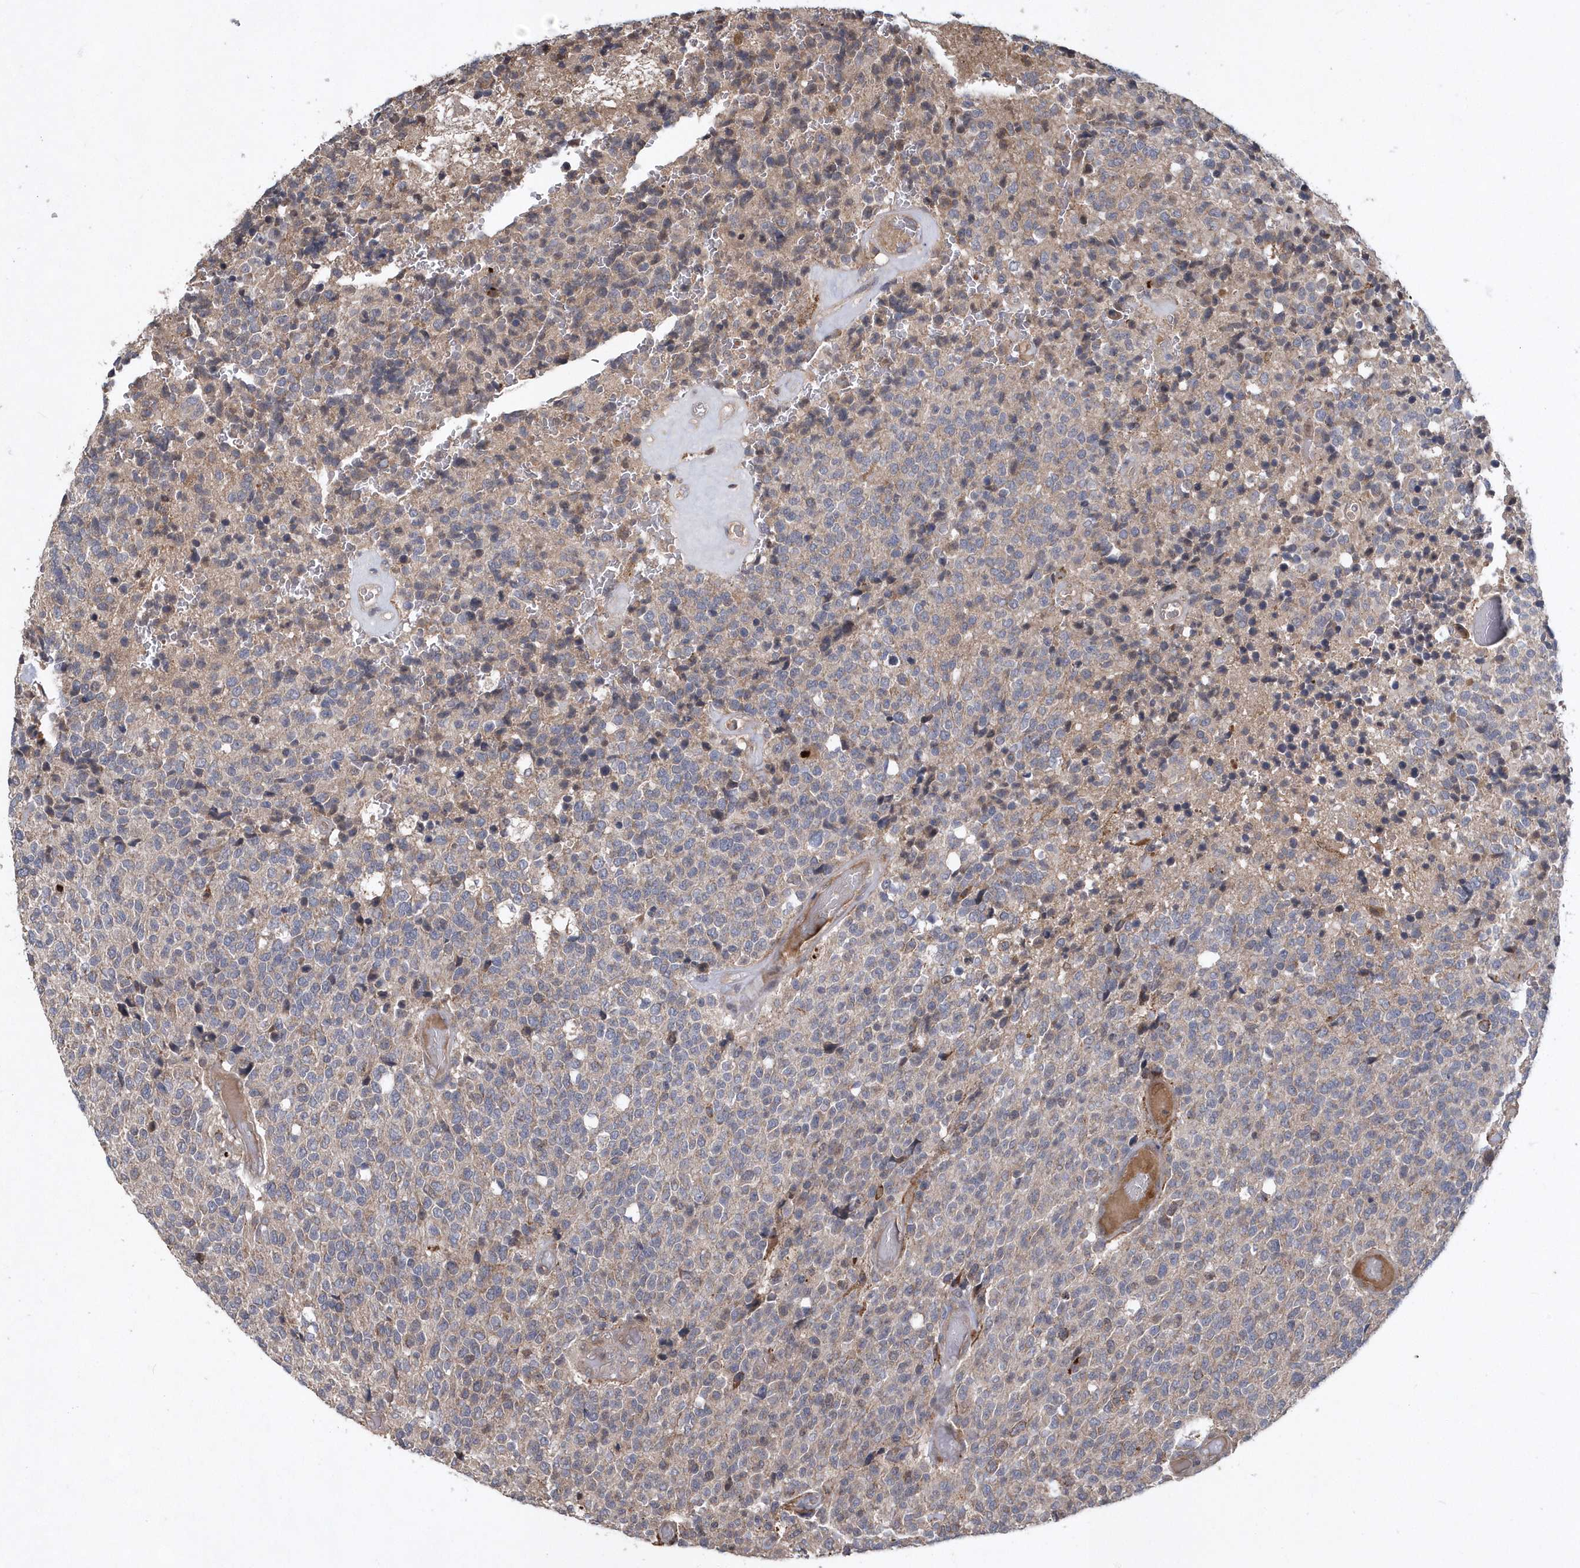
{"staining": {"intensity": "negative", "quantity": "none", "location": "none"}, "tissue": "glioma", "cell_type": "Tumor cells", "image_type": "cancer", "snomed": [{"axis": "morphology", "description": "Glioma, malignant, High grade"}, {"axis": "topography", "description": "pancreas cauda"}], "caption": "Immunohistochemistry histopathology image of neoplastic tissue: malignant high-grade glioma stained with DAB (3,3'-diaminobenzidine) reveals no significant protein positivity in tumor cells.", "gene": "HMGCS1", "patient": {"sex": "male", "age": 60}}